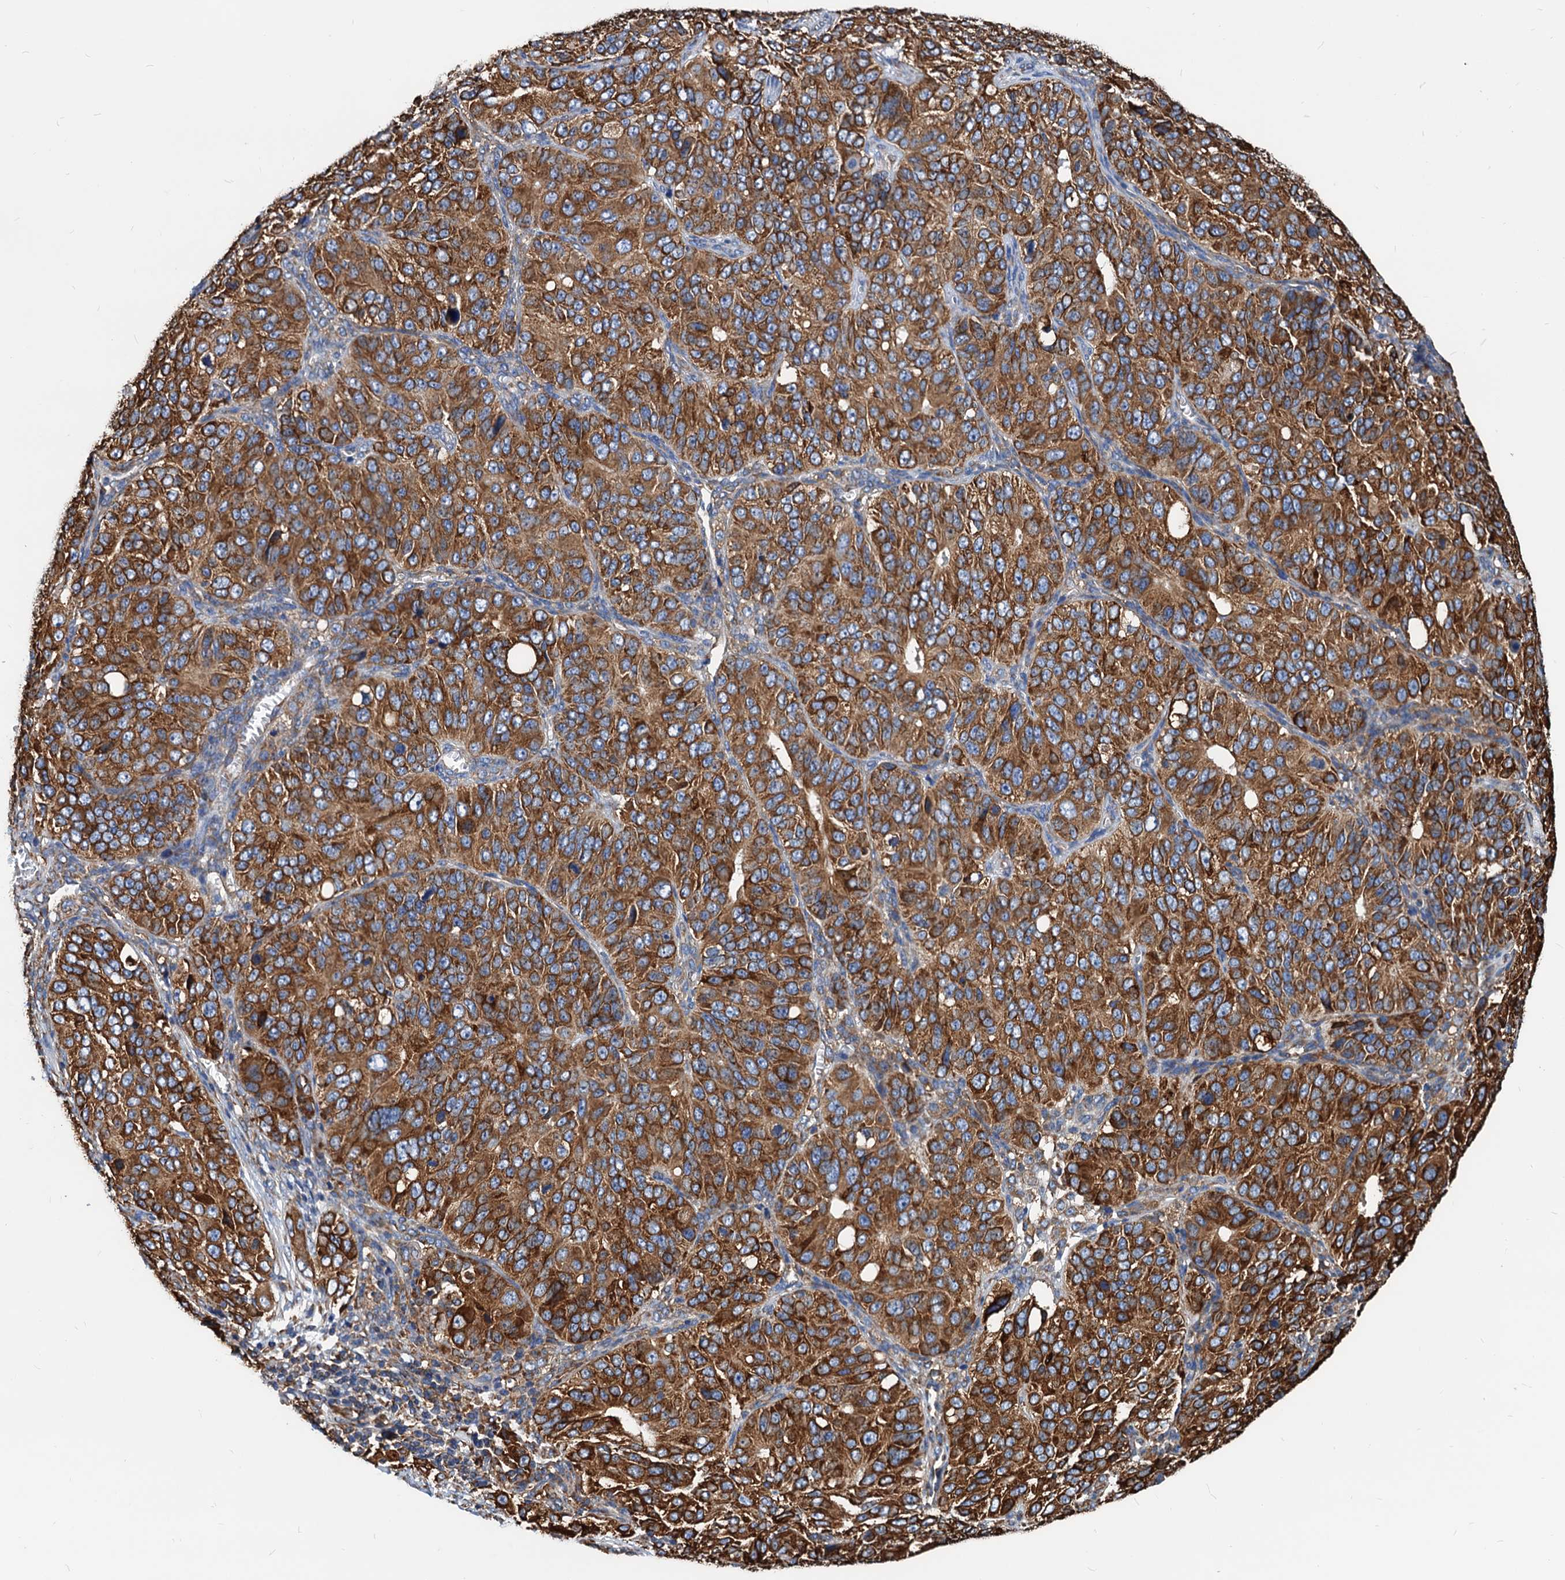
{"staining": {"intensity": "strong", "quantity": ">75%", "location": "cytoplasmic/membranous"}, "tissue": "ovarian cancer", "cell_type": "Tumor cells", "image_type": "cancer", "snomed": [{"axis": "morphology", "description": "Carcinoma, endometroid"}, {"axis": "topography", "description": "Ovary"}], "caption": "The histopathology image displays immunohistochemical staining of ovarian cancer. There is strong cytoplasmic/membranous positivity is seen in about >75% of tumor cells.", "gene": "HSPA5", "patient": {"sex": "female", "age": 51}}